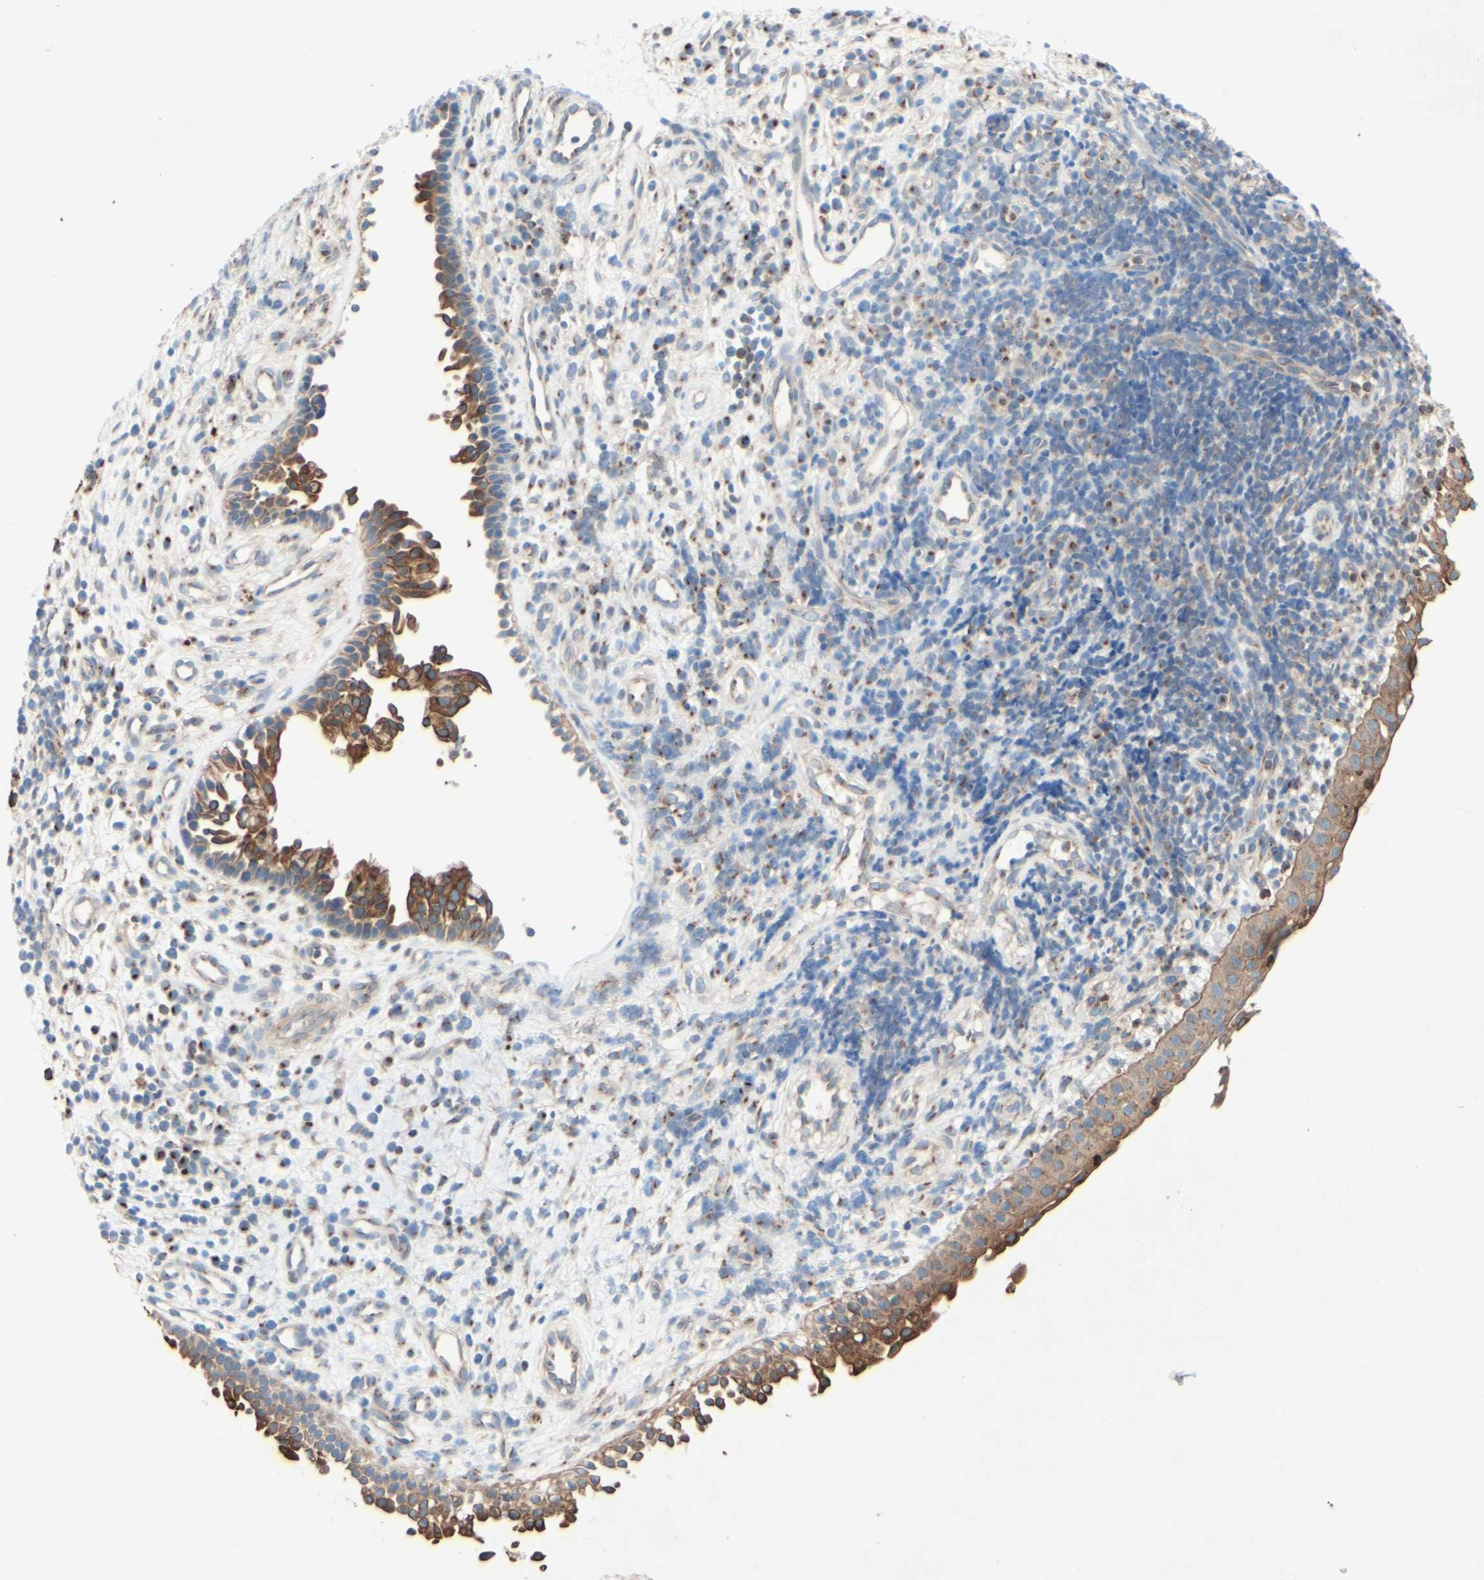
{"staining": {"intensity": "moderate", "quantity": ">75%", "location": "cytoplasmic/membranous"}, "tissue": "nasopharynx", "cell_type": "Respiratory epithelial cells", "image_type": "normal", "snomed": [{"axis": "morphology", "description": "Normal tissue, NOS"}, {"axis": "topography", "description": "Nasopharynx"}], "caption": "A brown stain labels moderate cytoplasmic/membranous expression of a protein in respiratory epithelial cells of normal human nasopharynx.", "gene": "MTM1", "patient": {"sex": "female", "age": 51}}